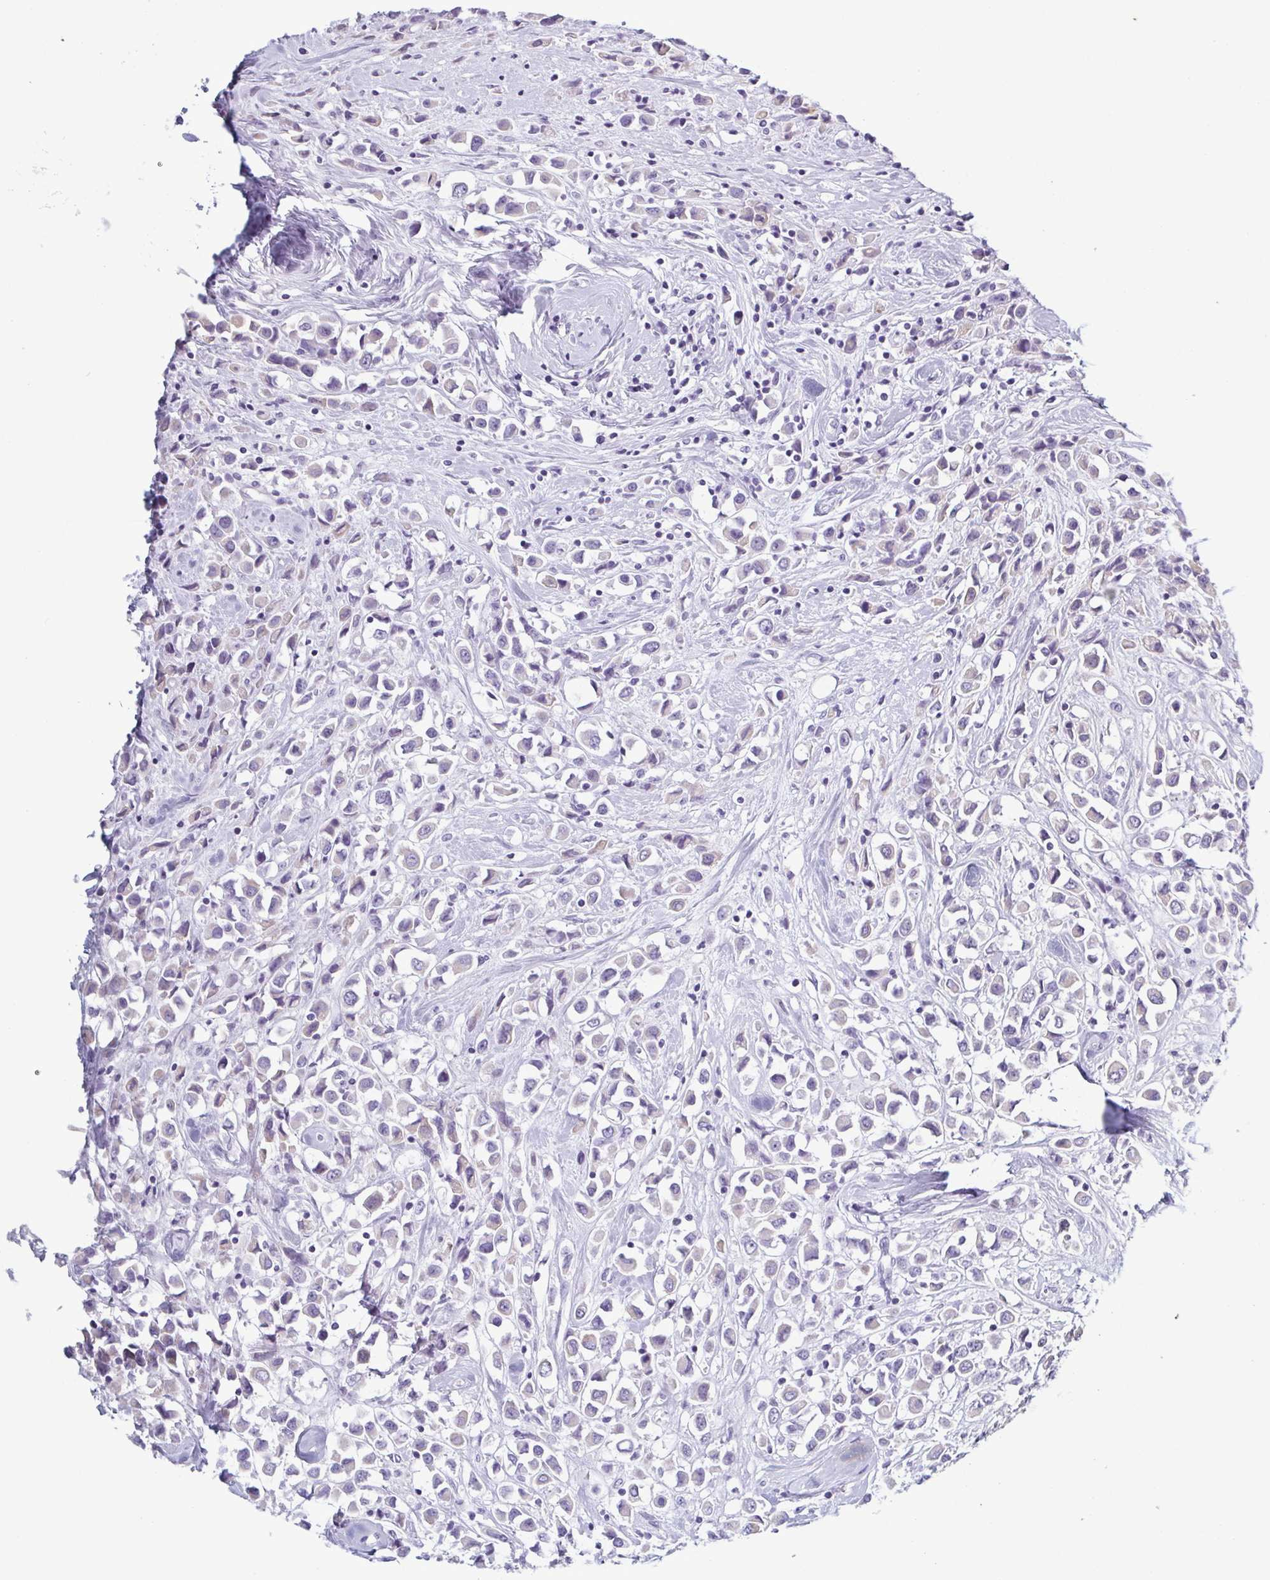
{"staining": {"intensity": "negative", "quantity": "none", "location": "none"}, "tissue": "breast cancer", "cell_type": "Tumor cells", "image_type": "cancer", "snomed": [{"axis": "morphology", "description": "Duct carcinoma"}, {"axis": "topography", "description": "Breast"}], "caption": "Breast cancer was stained to show a protein in brown. There is no significant positivity in tumor cells.", "gene": "KRT10", "patient": {"sex": "female", "age": 61}}